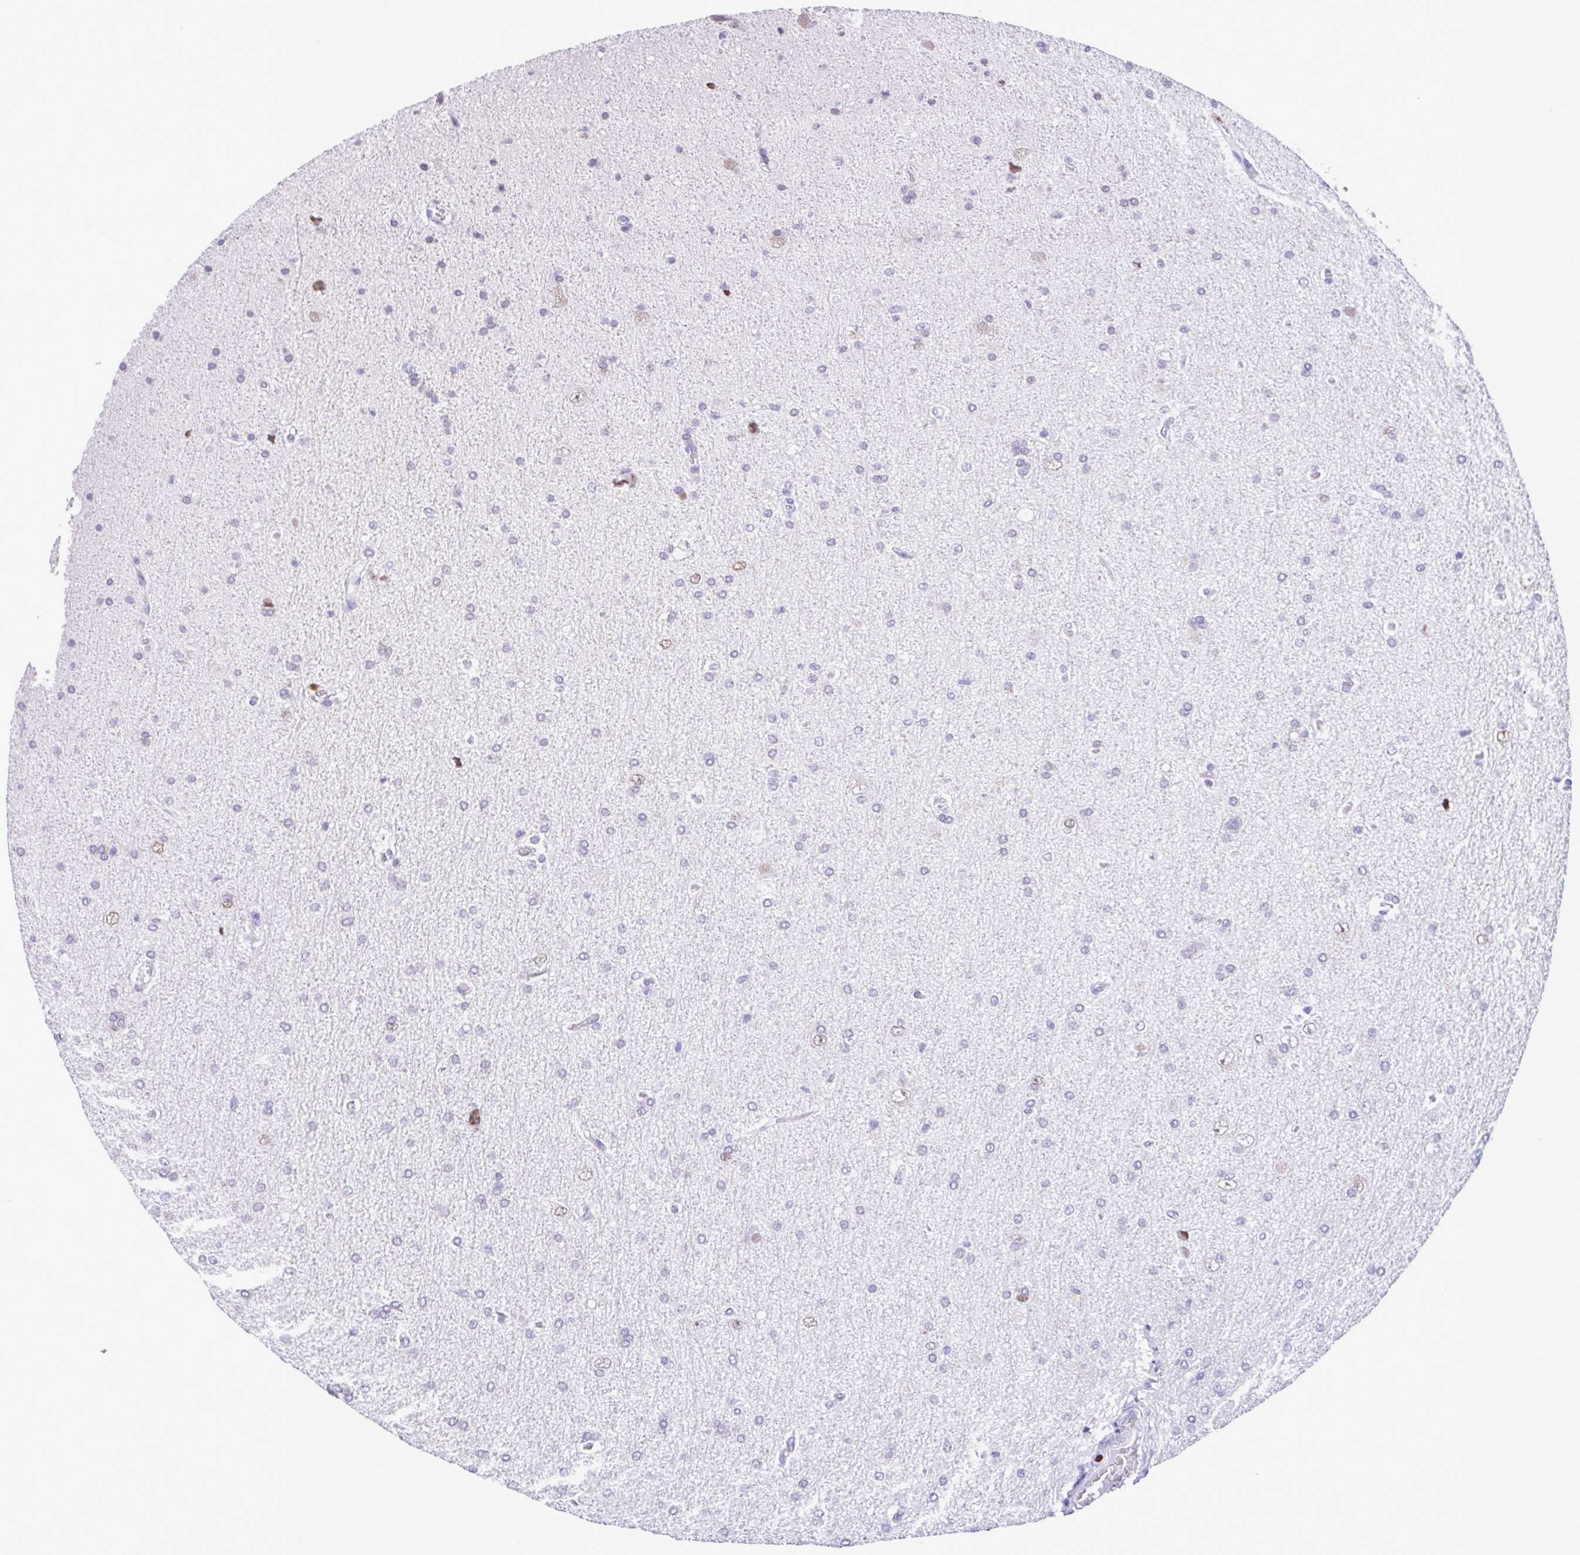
{"staining": {"intensity": "weak", "quantity": "<25%", "location": "nuclear"}, "tissue": "glioma", "cell_type": "Tumor cells", "image_type": "cancer", "snomed": [{"axis": "morphology", "description": "Glioma, malignant, High grade"}, {"axis": "topography", "description": "Cerebral cortex"}], "caption": "Tumor cells show no significant positivity in glioma.", "gene": "SPATA16", "patient": {"sex": "male", "age": 70}}